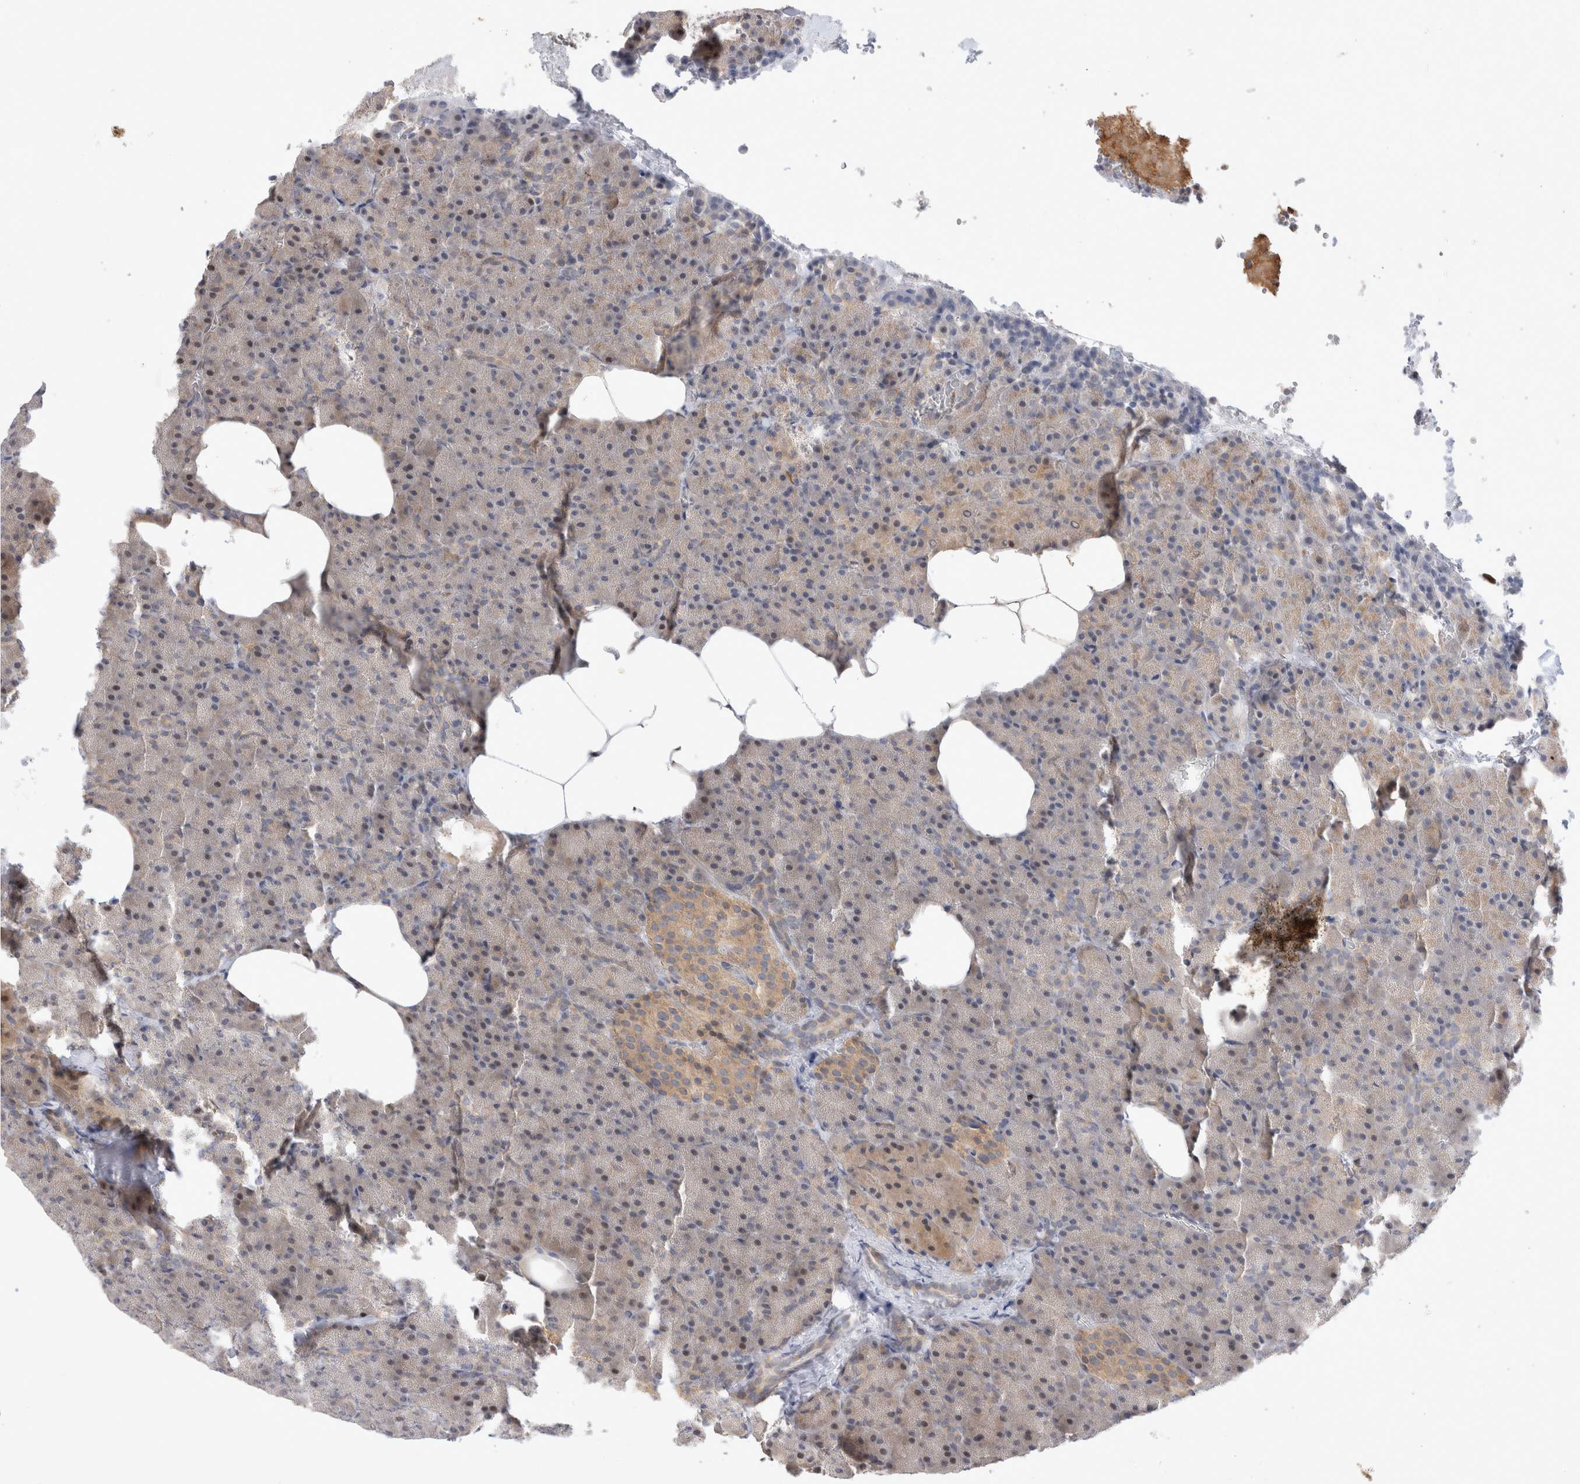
{"staining": {"intensity": "weak", "quantity": "25%-75%", "location": "cytoplasmic/membranous,nuclear"}, "tissue": "pancreas", "cell_type": "Exocrine glandular cells", "image_type": "normal", "snomed": [{"axis": "morphology", "description": "Normal tissue, NOS"}, {"axis": "morphology", "description": "Carcinoid, malignant, NOS"}, {"axis": "topography", "description": "Pancreas"}], "caption": "Normal pancreas exhibits weak cytoplasmic/membranous,nuclear staining in approximately 25%-75% of exocrine glandular cells, visualized by immunohistochemistry. The protein is stained brown, and the nuclei are stained in blue (DAB IHC with brightfield microscopy, high magnification).", "gene": "HTT", "patient": {"sex": "female", "age": 35}}